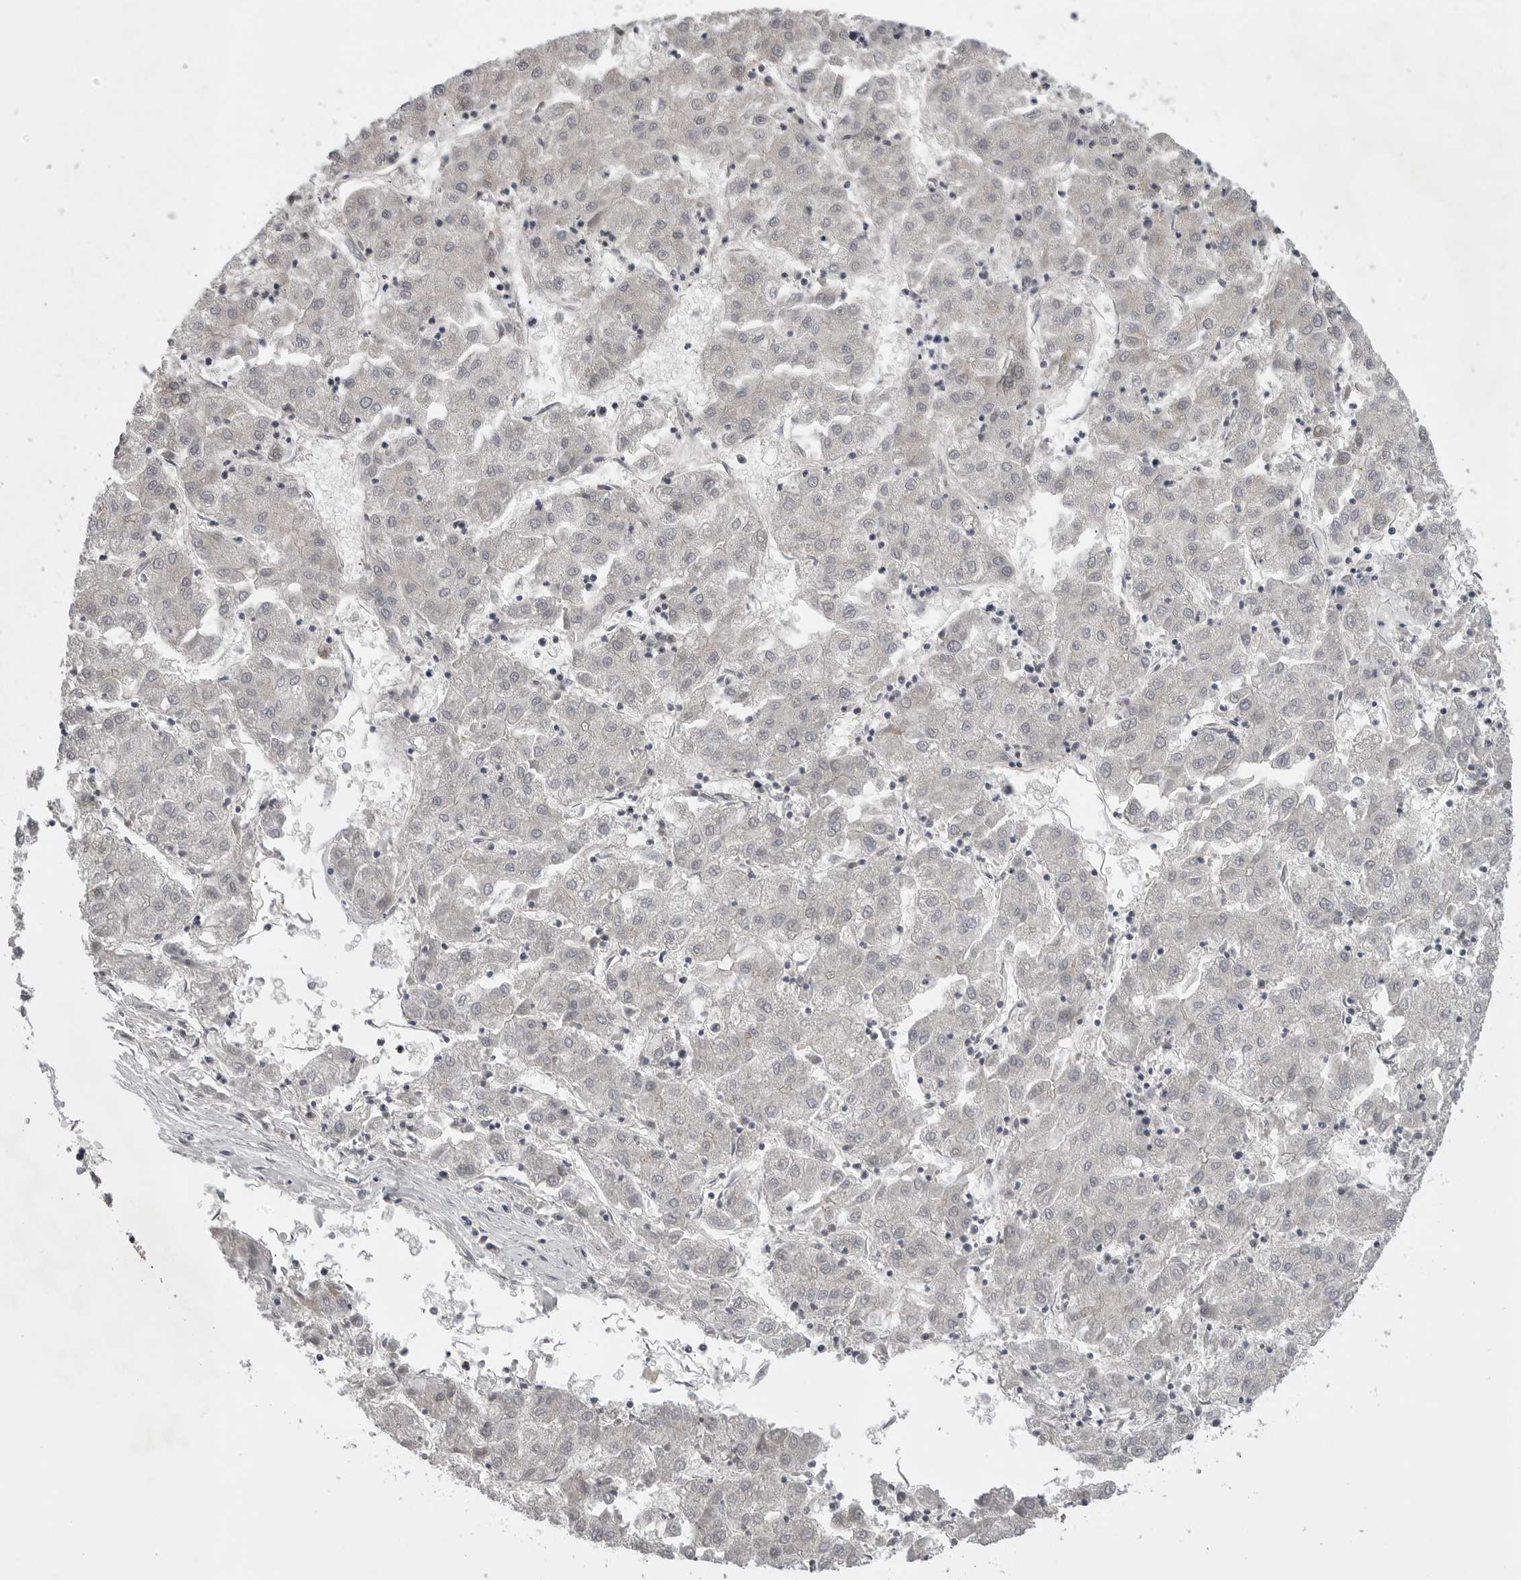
{"staining": {"intensity": "negative", "quantity": "none", "location": "none"}, "tissue": "liver cancer", "cell_type": "Tumor cells", "image_type": "cancer", "snomed": [{"axis": "morphology", "description": "Carcinoma, Hepatocellular, NOS"}, {"axis": "topography", "description": "Liver"}], "caption": "Tumor cells are negative for brown protein staining in hepatocellular carcinoma (liver). (Brightfield microscopy of DAB (3,3'-diaminobenzidine) immunohistochemistry at high magnification).", "gene": "LRRC45", "patient": {"sex": "male", "age": 72}}